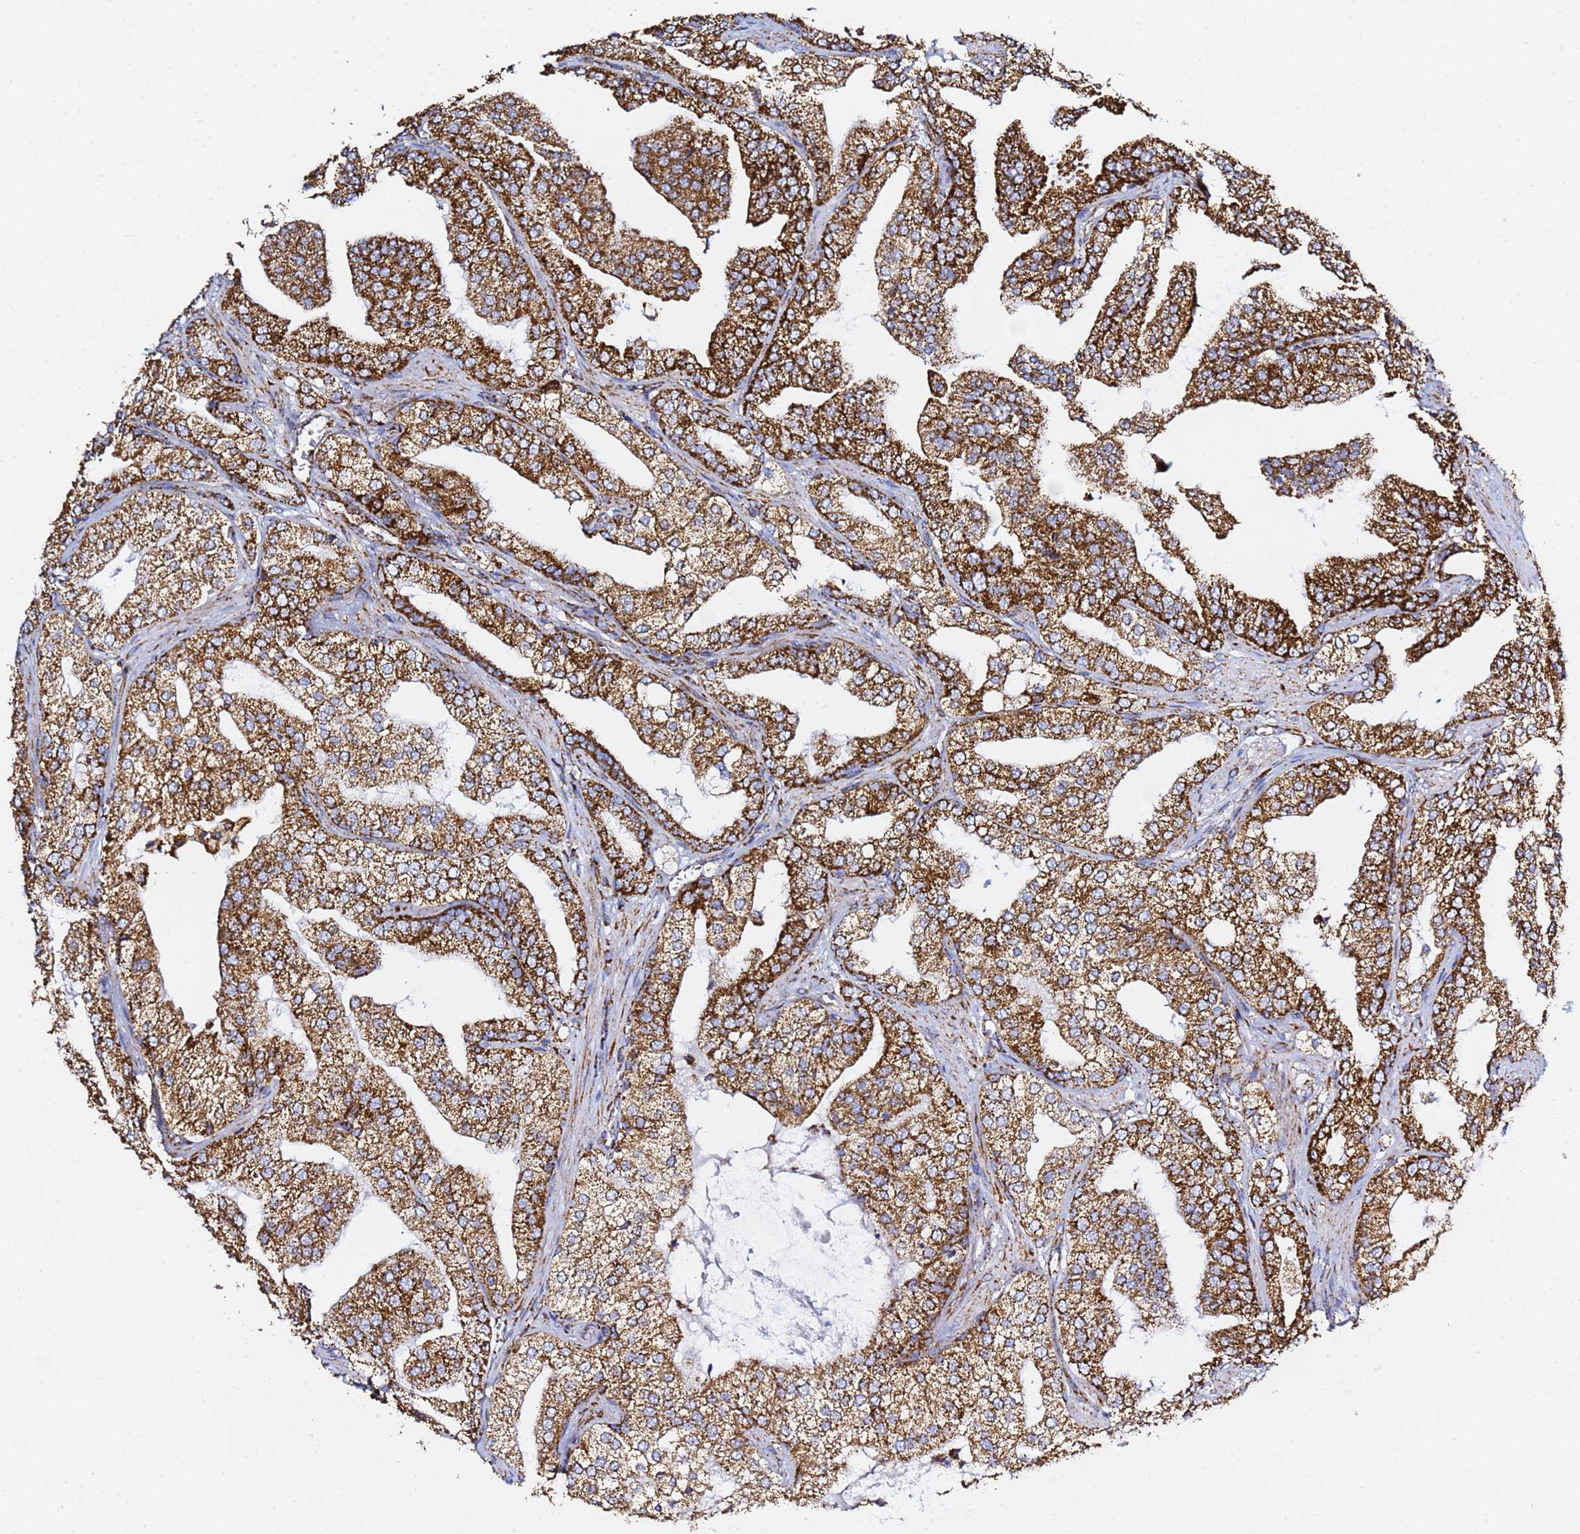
{"staining": {"intensity": "strong", "quantity": ">75%", "location": "cytoplasmic/membranous"}, "tissue": "prostate cancer", "cell_type": "Tumor cells", "image_type": "cancer", "snomed": [{"axis": "morphology", "description": "Adenocarcinoma, High grade"}, {"axis": "topography", "description": "Prostate"}], "caption": "There is high levels of strong cytoplasmic/membranous expression in tumor cells of prostate adenocarcinoma (high-grade), as demonstrated by immunohistochemical staining (brown color).", "gene": "PHB2", "patient": {"sex": "male", "age": 50}}